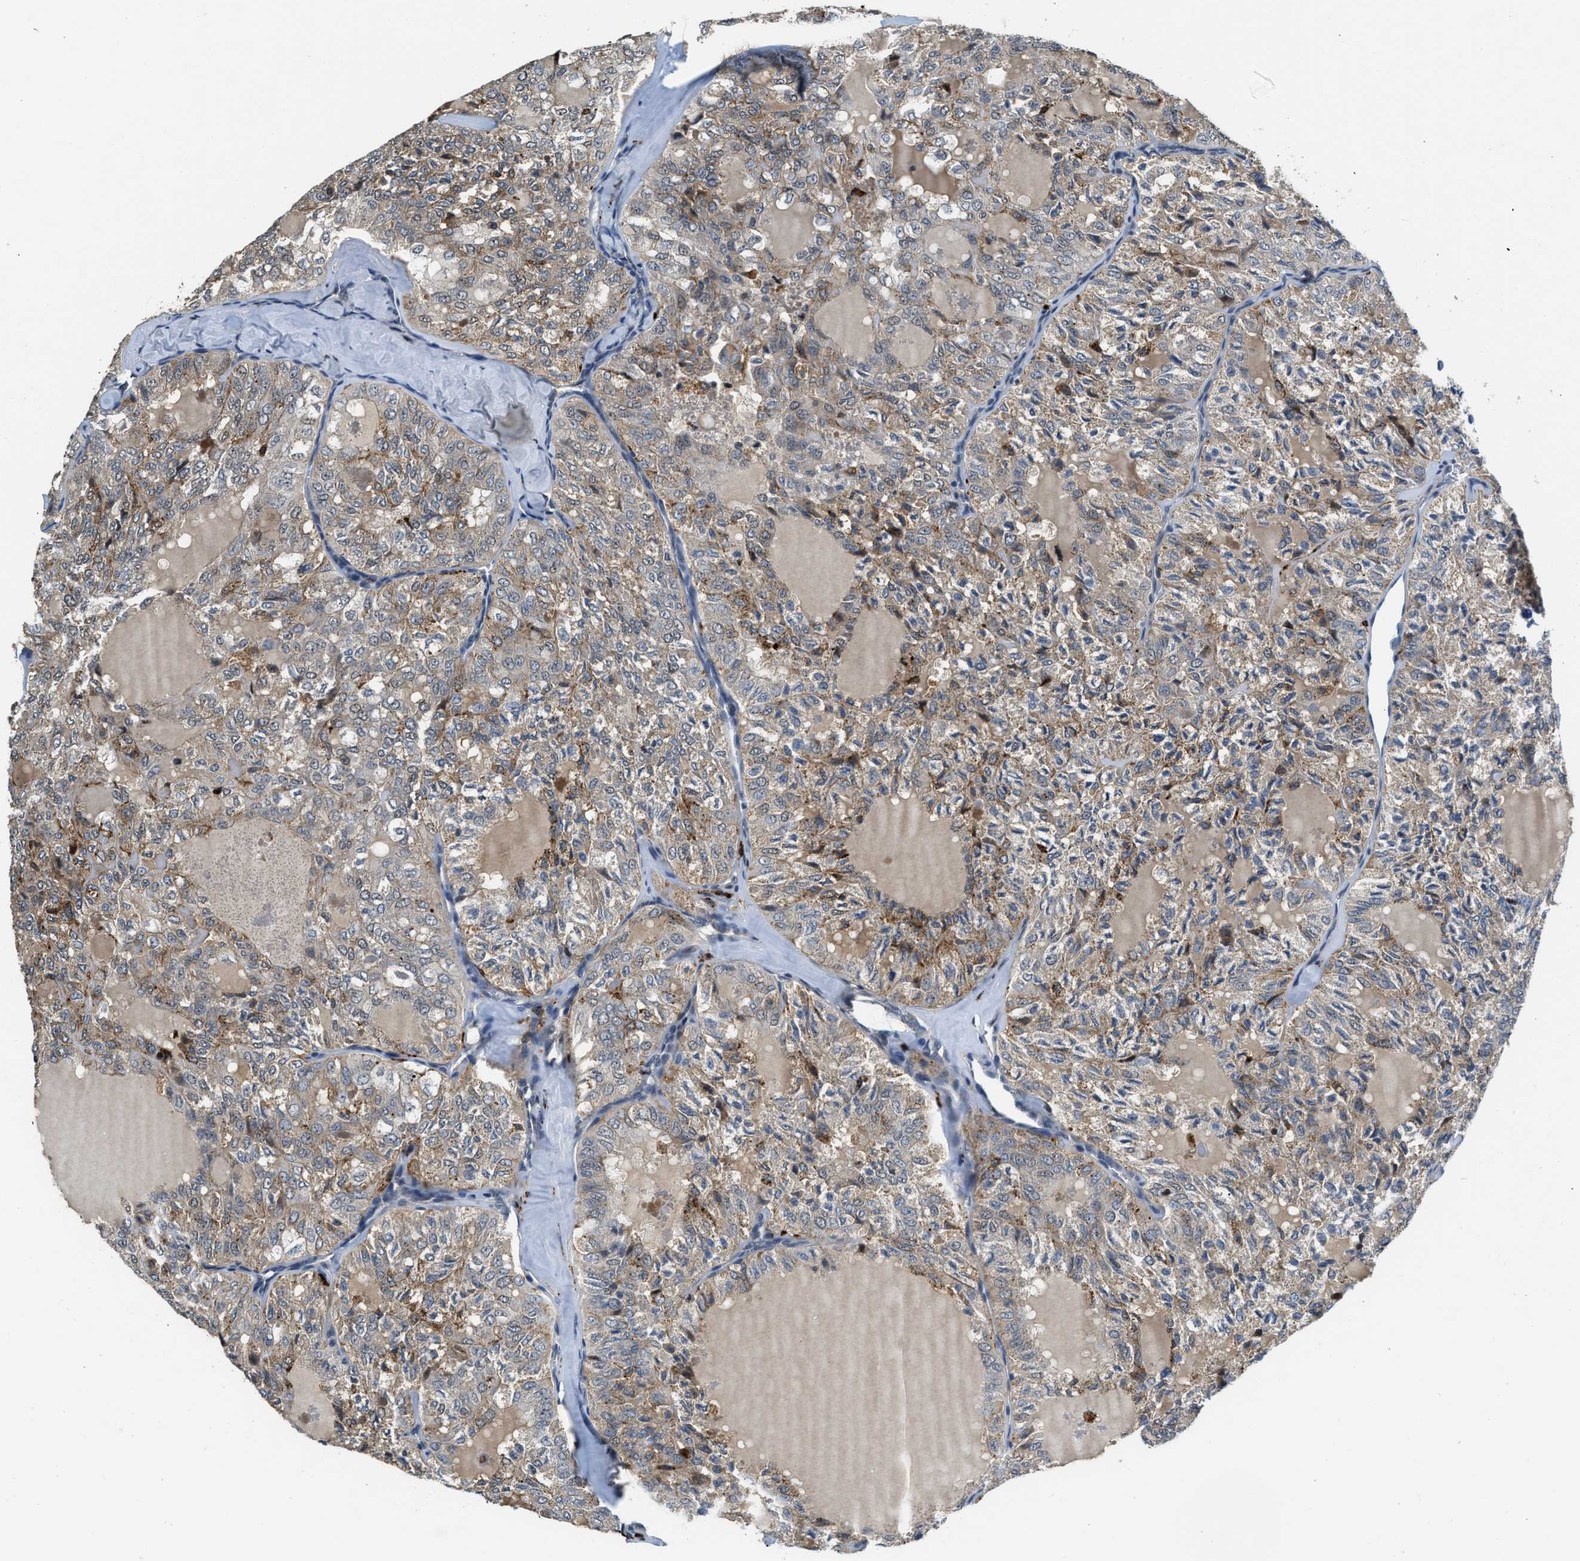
{"staining": {"intensity": "moderate", "quantity": "25%-75%", "location": "cytoplasmic/membranous"}, "tissue": "thyroid cancer", "cell_type": "Tumor cells", "image_type": "cancer", "snomed": [{"axis": "morphology", "description": "Follicular adenoma carcinoma, NOS"}, {"axis": "topography", "description": "Thyroid gland"}], "caption": "Thyroid cancer (follicular adenoma carcinoma) stained with a protein marker exhibits moderate staining in tumor cells.", "gene": "SLC15A4", "patient": {"sex": "male", "age": 75}}